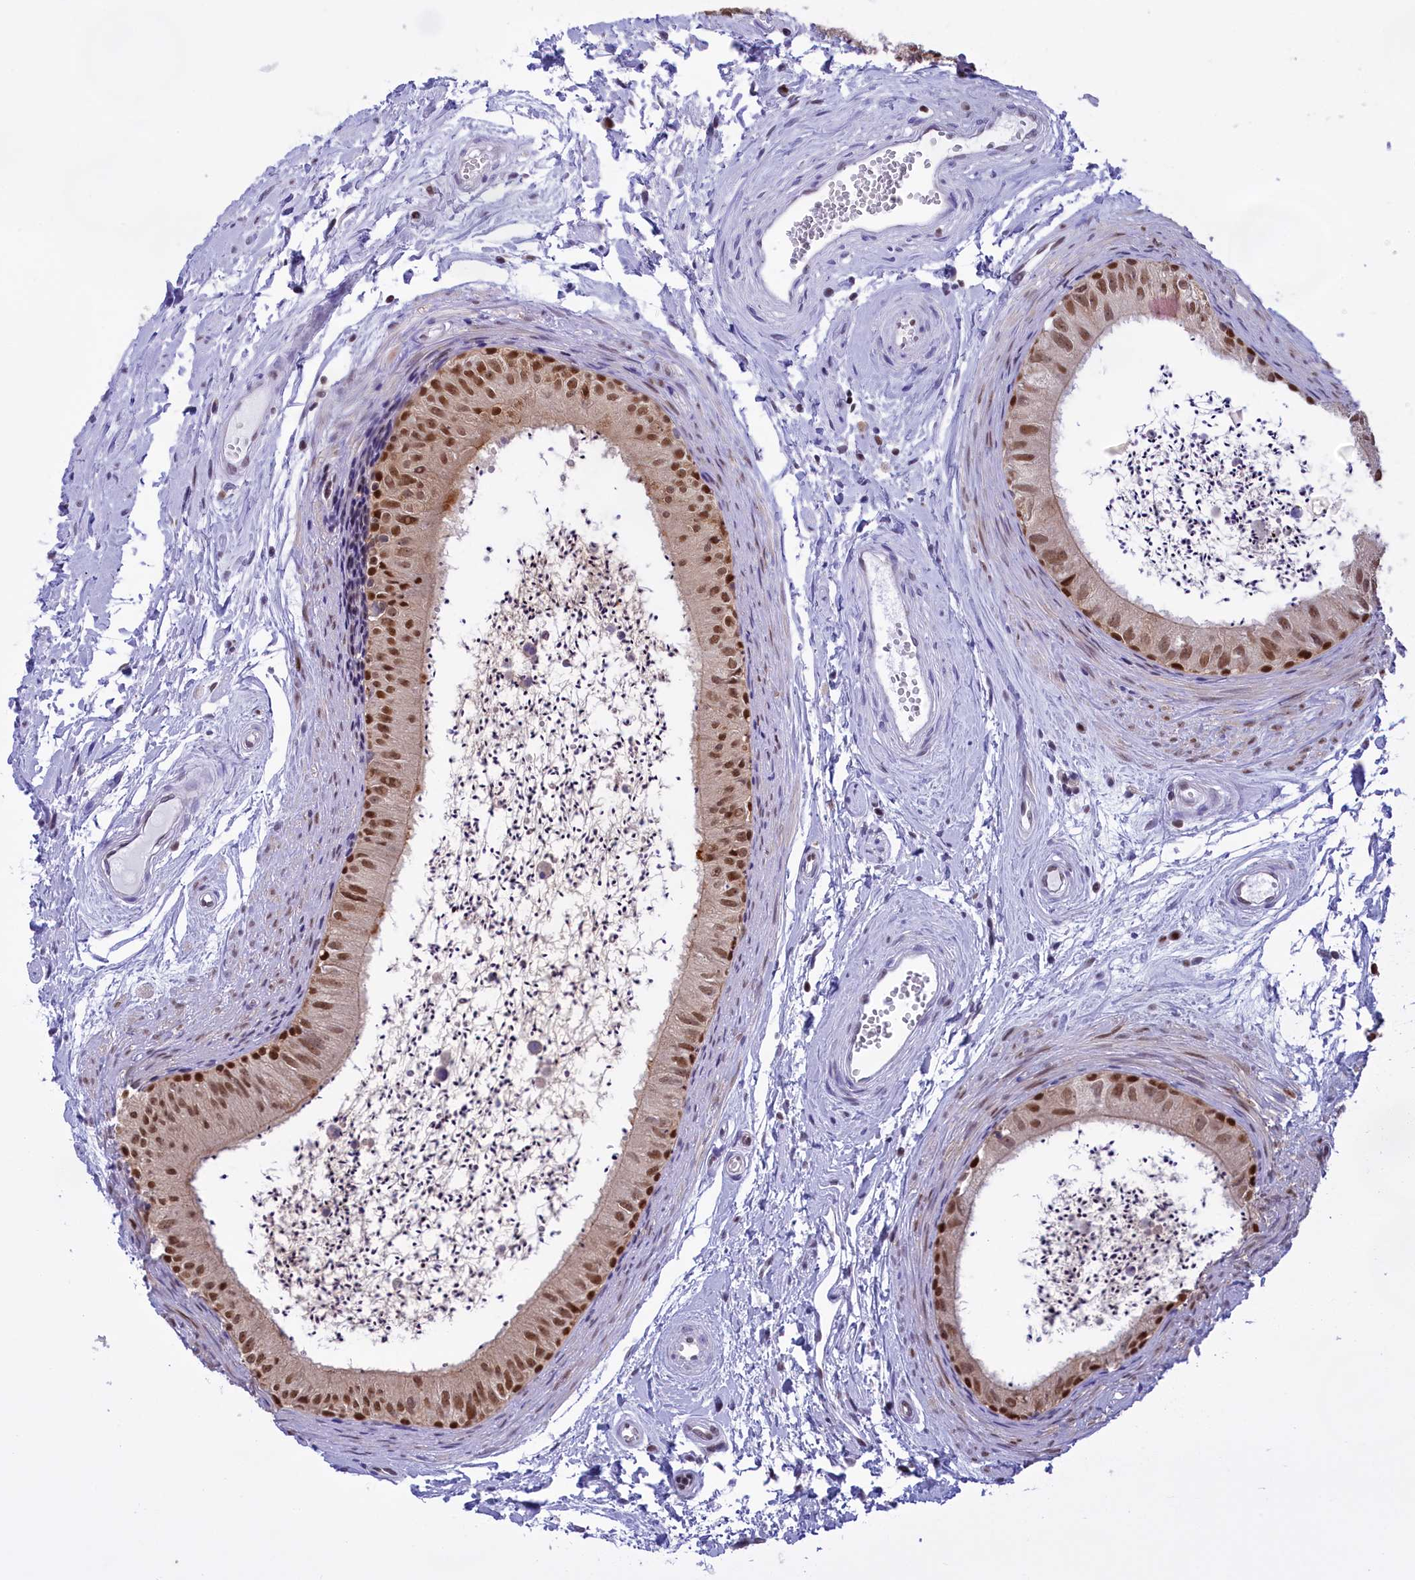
{"staining": {"intensity": "strong", "quantity": "25%-75%", "location": "nuclear"}, "tissue": "epididymis", "cell_type": "Glandular cells", "image_type": "normal", "snomed": [{"axis": "morphology", "description": "Normal tissue, NOS"}, {"axis": "topography", "description": "Epididymis"}], "caption": "The micrograph reveals immunohistochemical staining of unremarkable epididymis. There is strong nuclear staining is present in approximately 25%-75% of glandular cells.", "gene": "IZUMO2", "patient": {"sex": "male", "age": 56}}